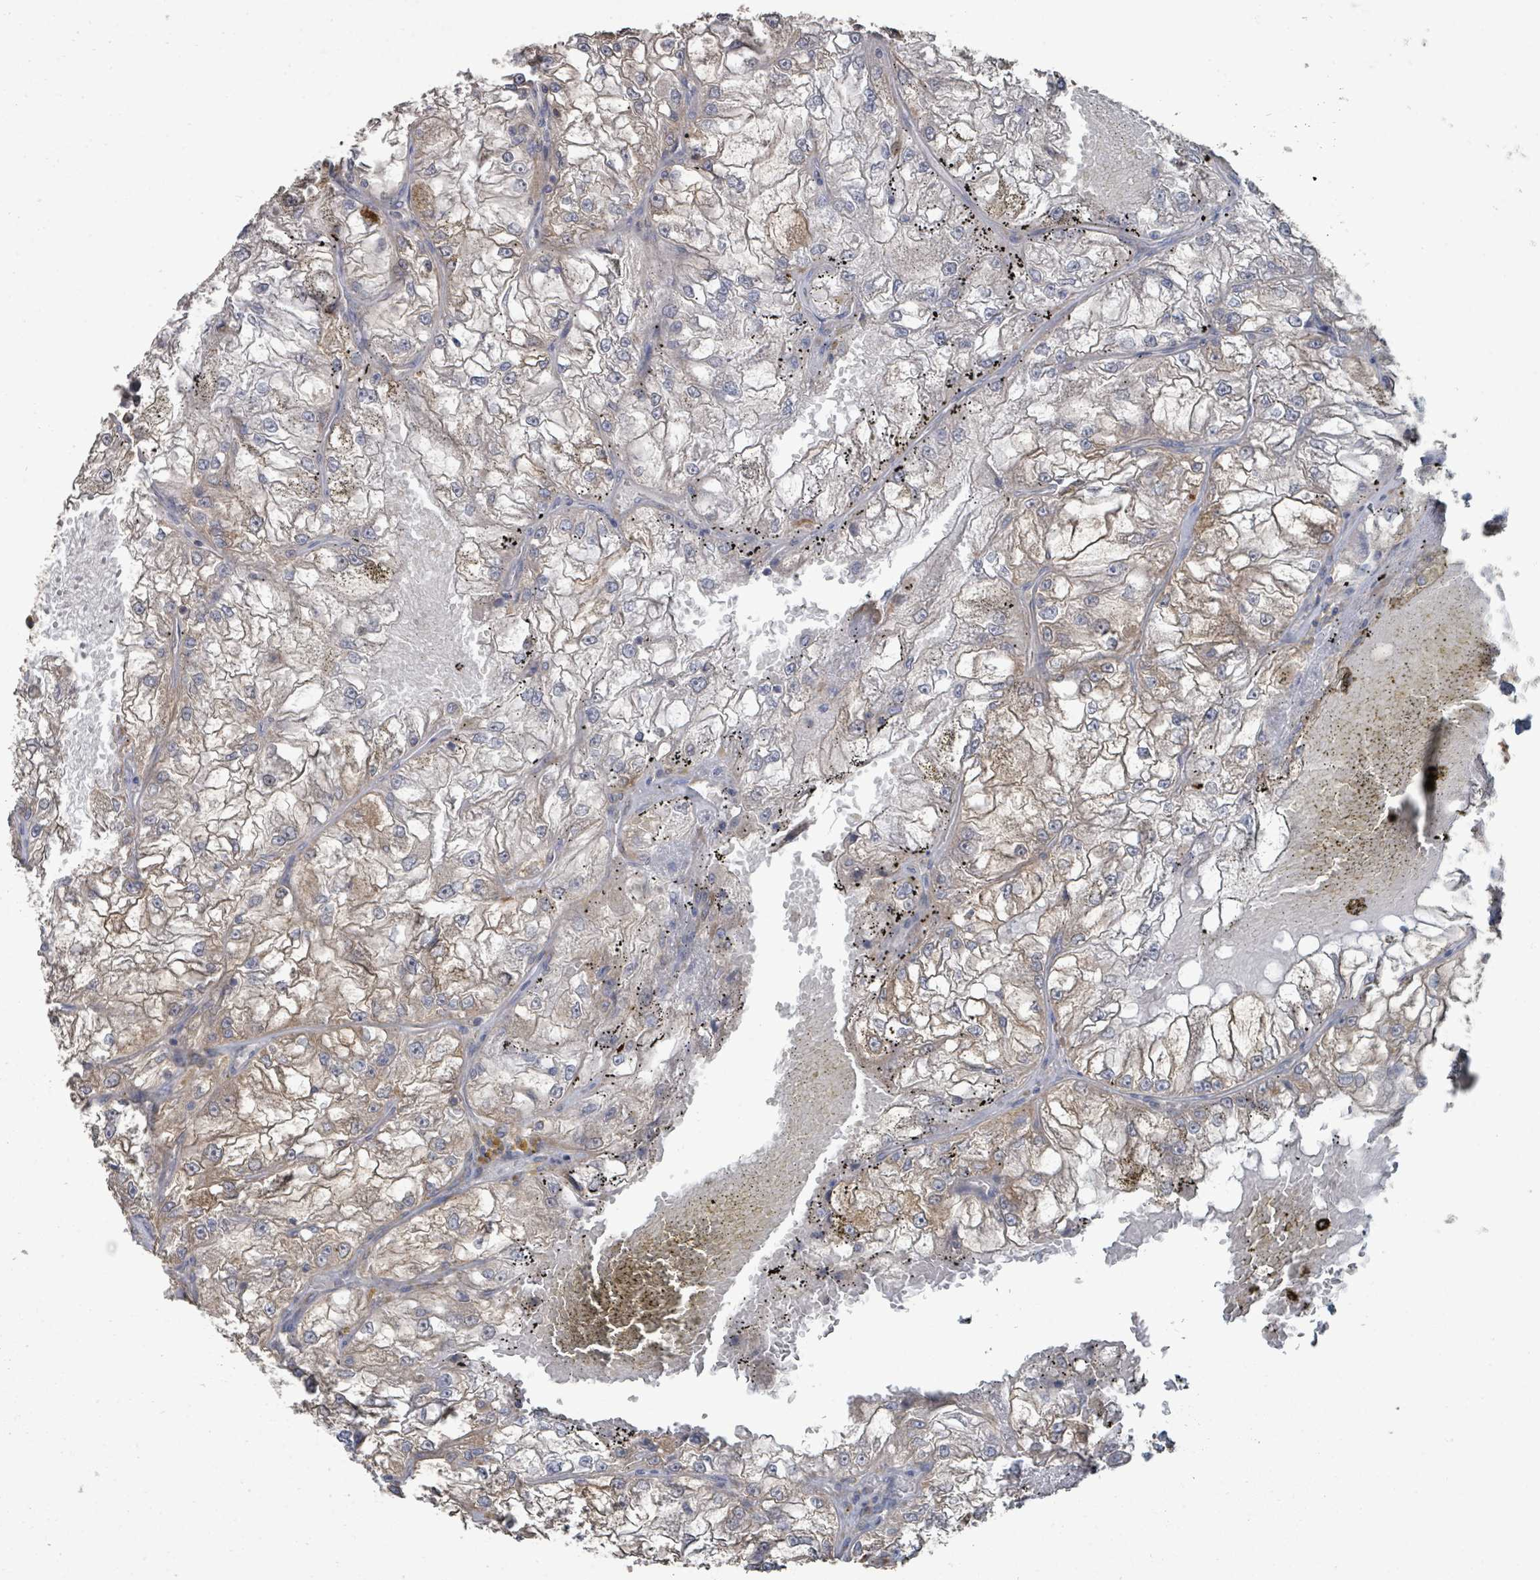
{"staining": {"intensity": "weak", "quantity": "25%-75%", "location": "cytoplasmic/membranous"}, "tissue": "renal cancer", "cell_type": "Tumor cells", "image_type": "cancer", "snomed": [{"axis": "morphology", "description": "Adenocarcinoma, NOS"}, {"axis": "topography", "description": "Kidney"}], "caption": "Immunohistochemical staining of adenocarcinoma (renal) demonstrates low levels of weak cytoplasmic/membranous positivity in about 25%-75% of tumor cells. (DAB (3,3'-diaminobenzidine) IHC with brightfield microscopy, high magnification).", "gene": "SLC9A7", "patient": {"sex": "female", "age": 72}}